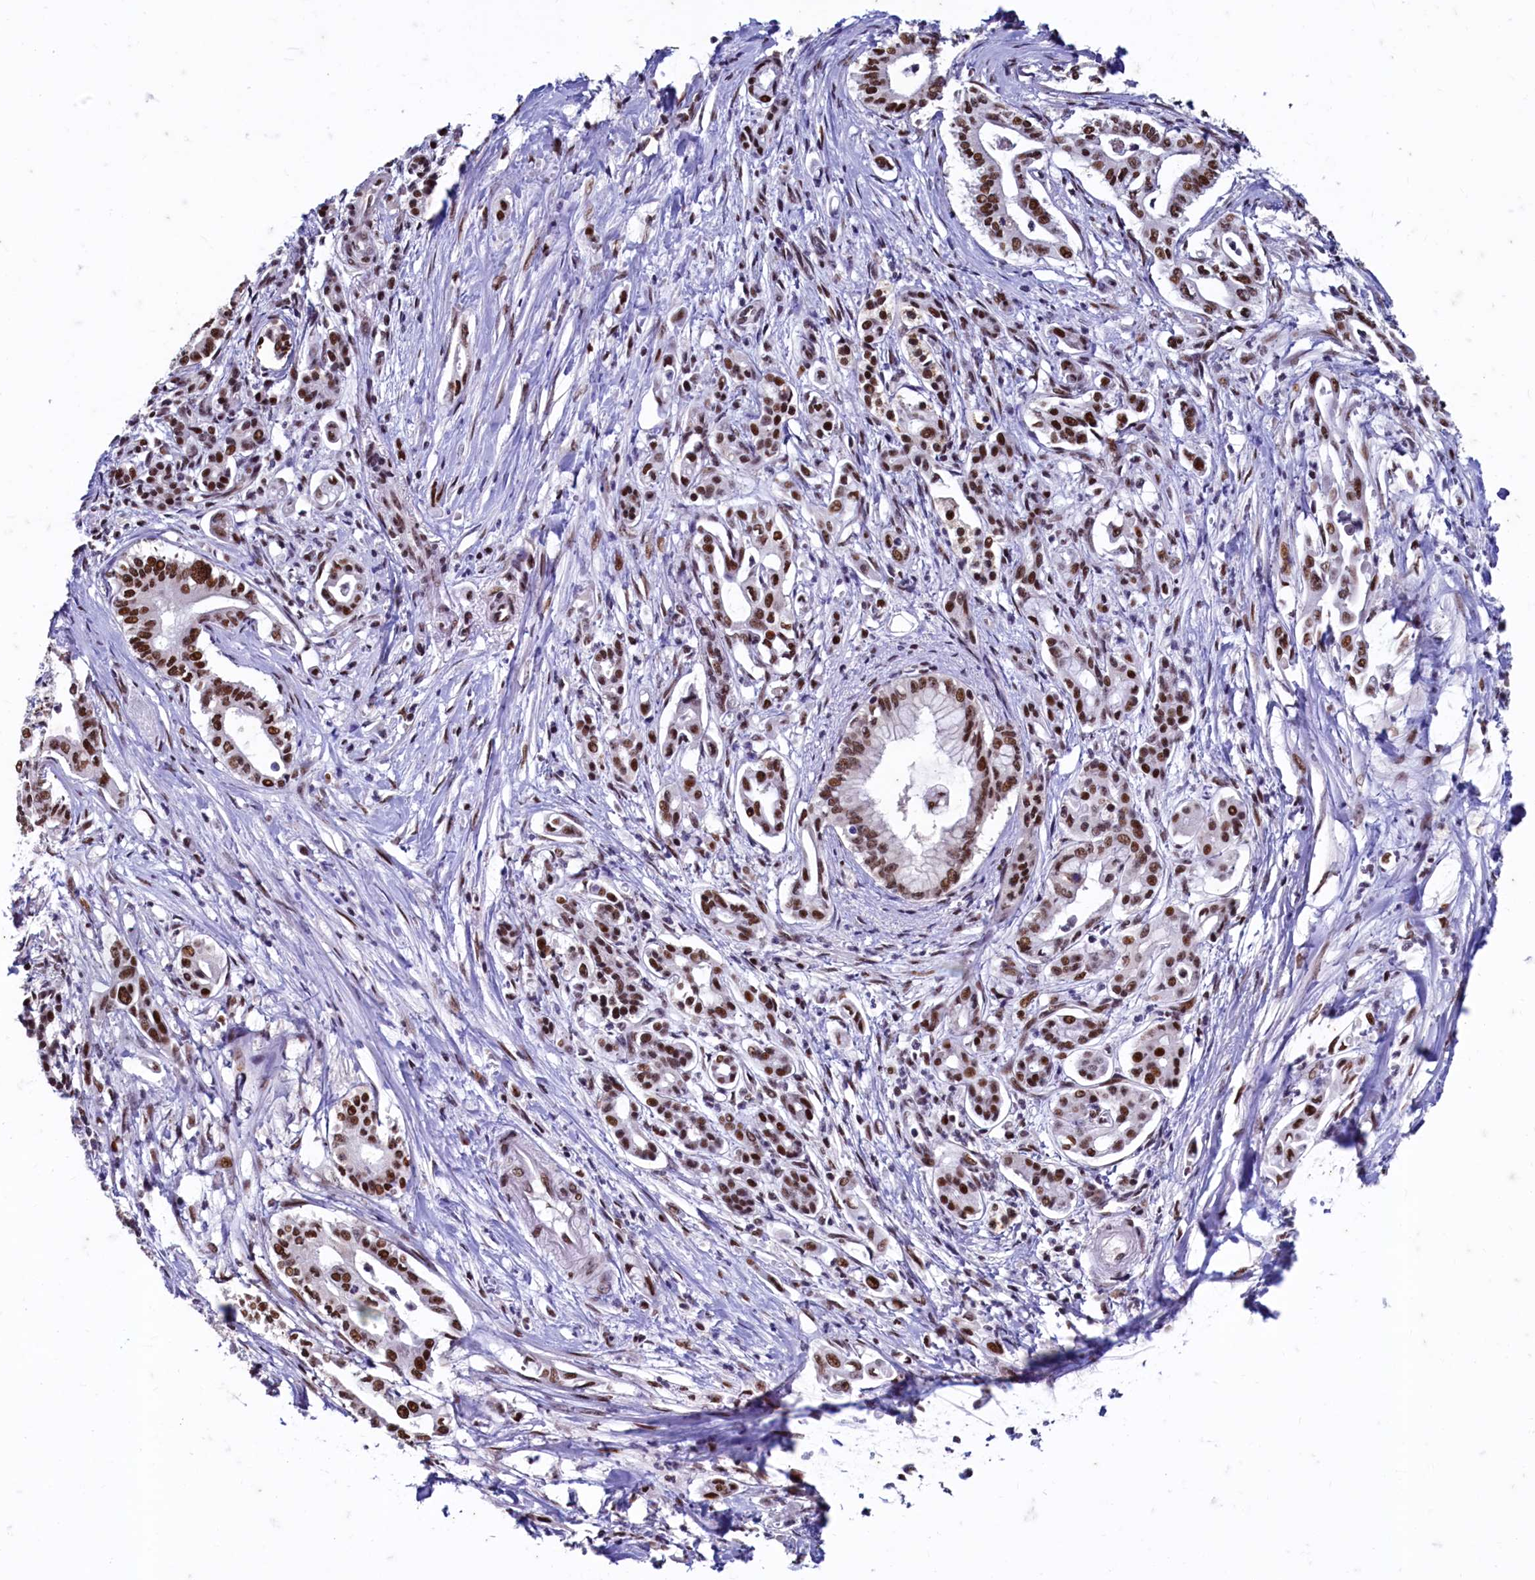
{"staining": {"intensity": "strong", "quantity": ">75%", "location": "nuclear"}, "tissue": "pancreatic cancer", "cell_type": "Tumor cells", "image_type": "cancer", "snomed": [{"axis": "morphology", "description": "Adenocarcinoma, NOS"}, {"axis": "topography", "description": "Pancreas"}], "caption": "Pancreatic adenocarcinoma stained for a protein (brown) shows strong nuclear positive positivity in approximately >75% of tumor cells.", "gene": "CPSF7", "patient": {"sex": "female", "age": 66}}